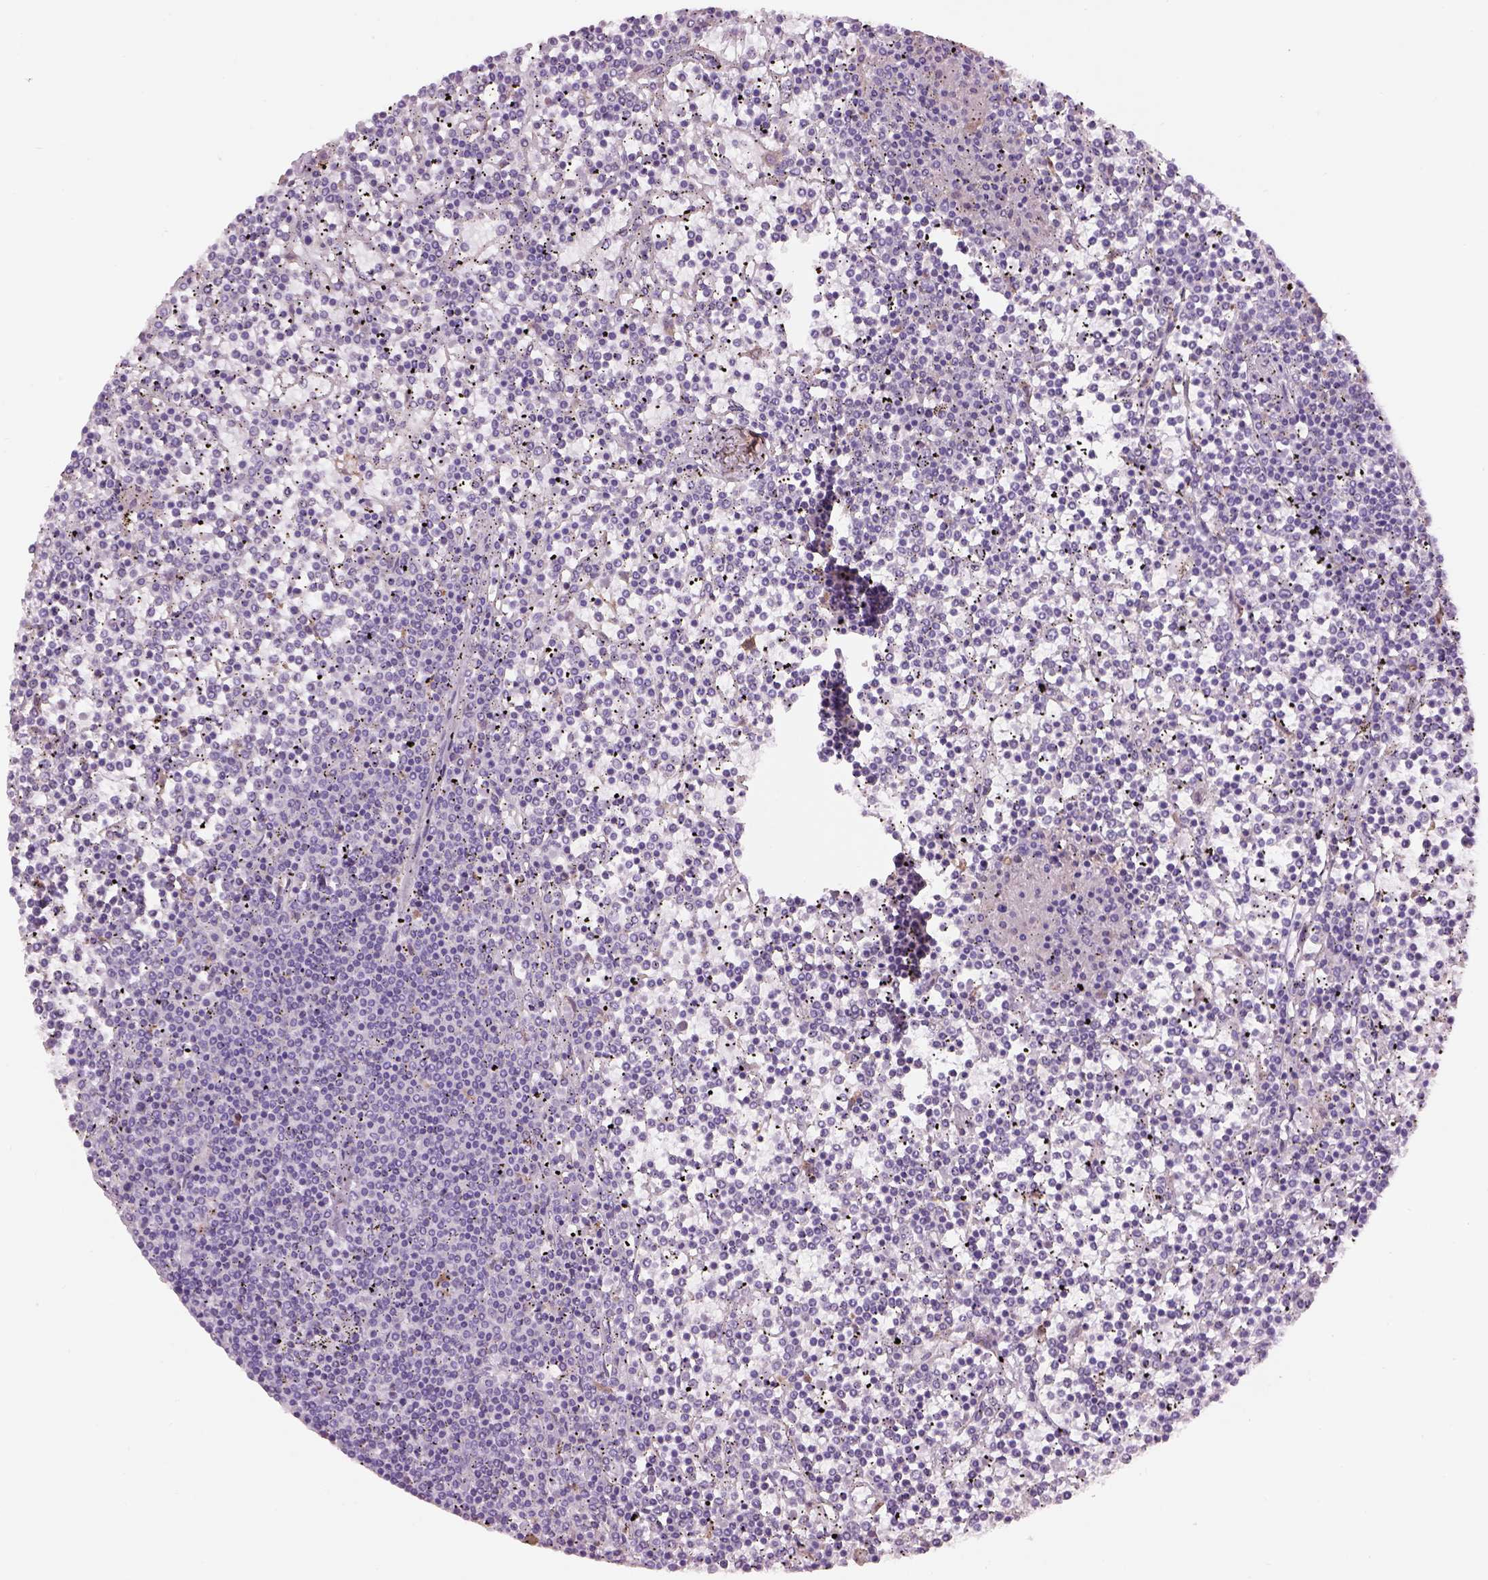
{"staining": {"intensity": "negative", "quantity": "none", "location": "none"}, "tissue": "lymphoma", "cell_type": "Tumor cells", "image_type": "cancer", "snomed": [{"axis": "morphology", "description": "Malignant lymphoma, non-Hodgkin's type, Low grade"}, {"axis": "topography", "description": "Spleen"}], "caption": "Human lymphoma stained for a protein using immunohistochemistry displays no staining in tumor cells.", "gene": "IFT52", "patient": {"sex": "female", "age": 19}}